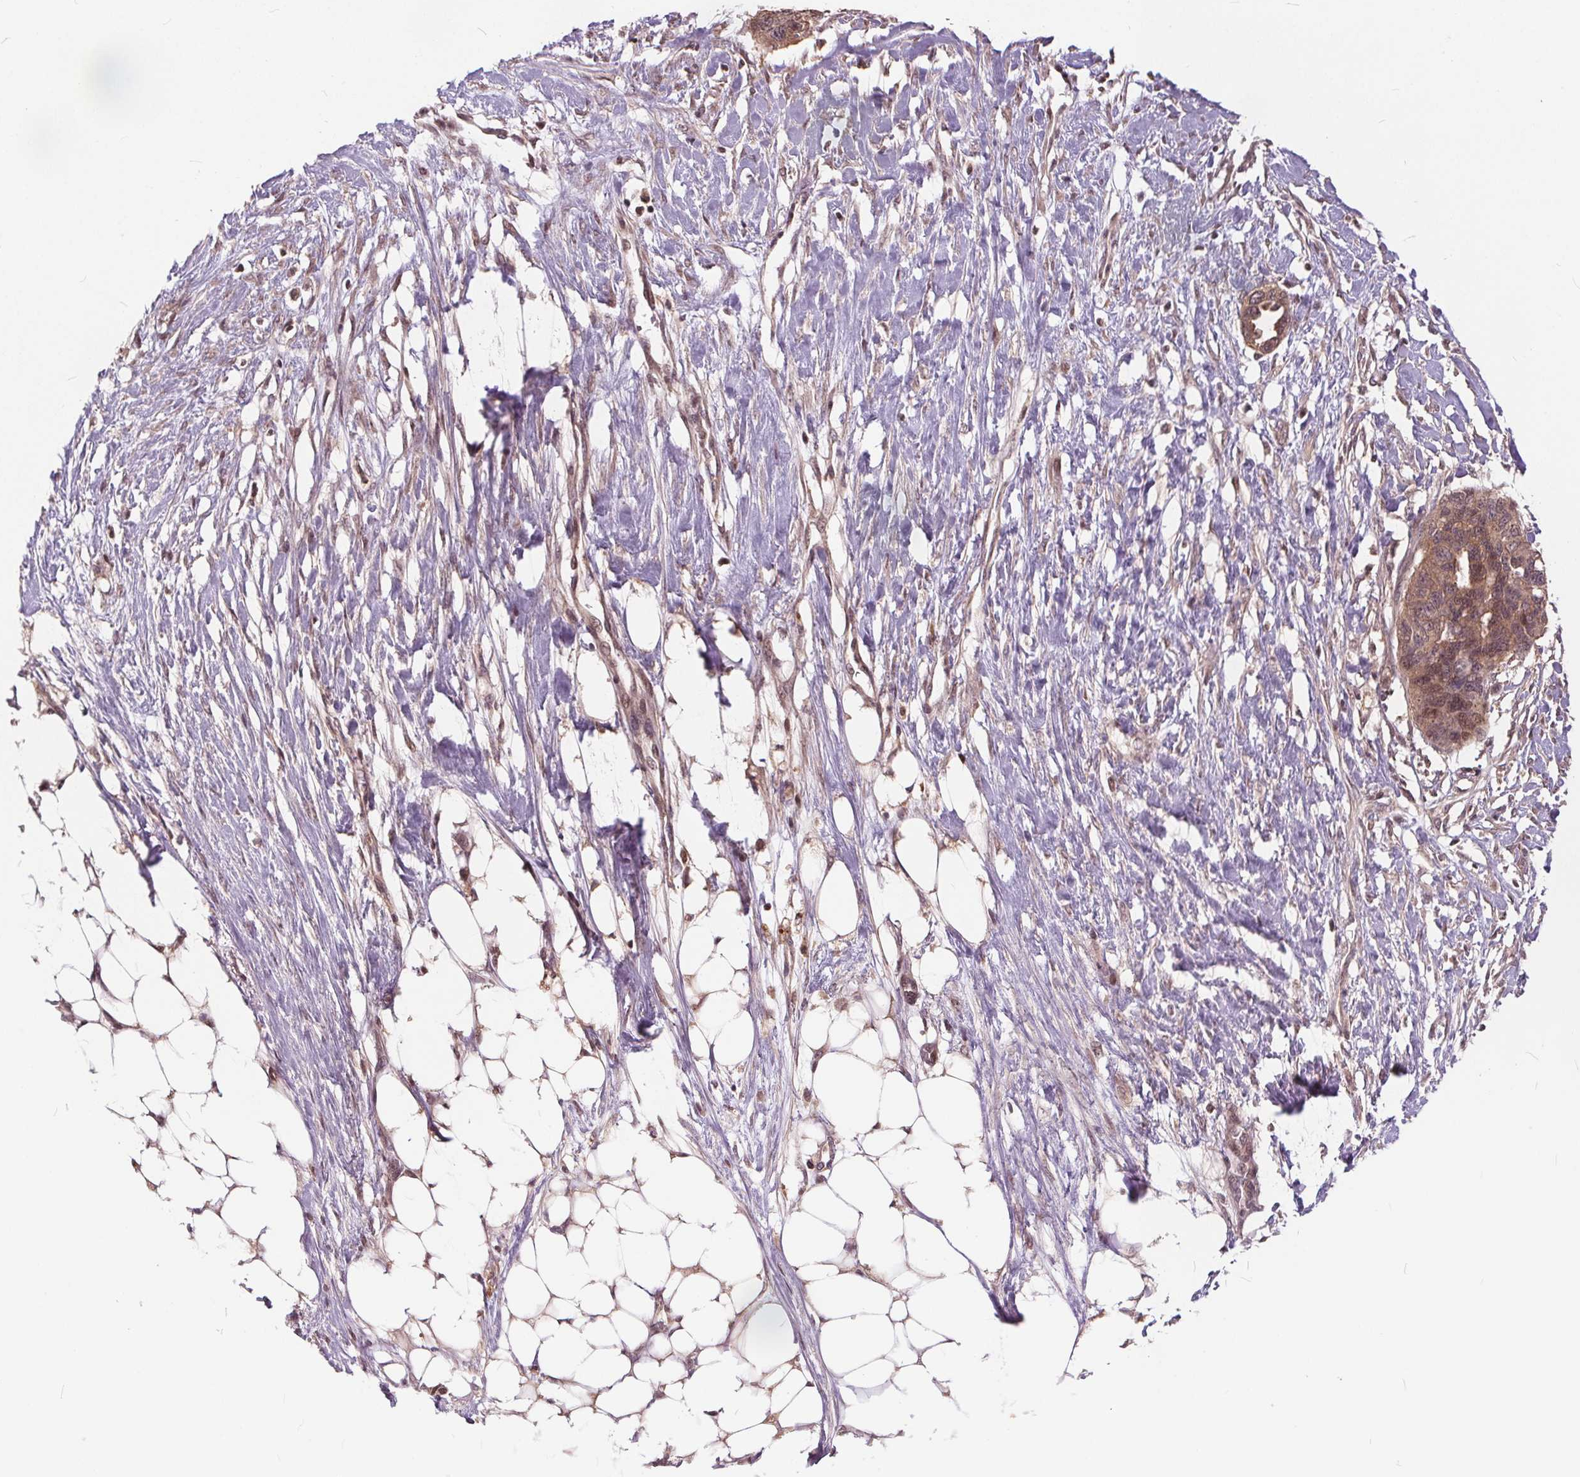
{"staining": {"intensity": "moderate", "quantity": ">75%", "location": "cytoplasmic/membranous"}, "tissue": "ovarian cancer", "cell_type": "Tumor cells", "image_type": "cancer", "snomed": [{"axis": "morphology", "description": "Cystadenocarcinoma, serous, NOS"}, {"axis": "topography", "description": "Ovary"}], "caption": "Immunohistochemistry (IHC) photomicrograph of ovarian cancer (serous cystadenocarcinoma) stained for a protein (brown), which displays medium levels of moderate cytoplasmic/membranous staining in approximately >75% of tumor cells.", "gene": "HIF1AN", "patient": {"sex": "female", "age": 69}}